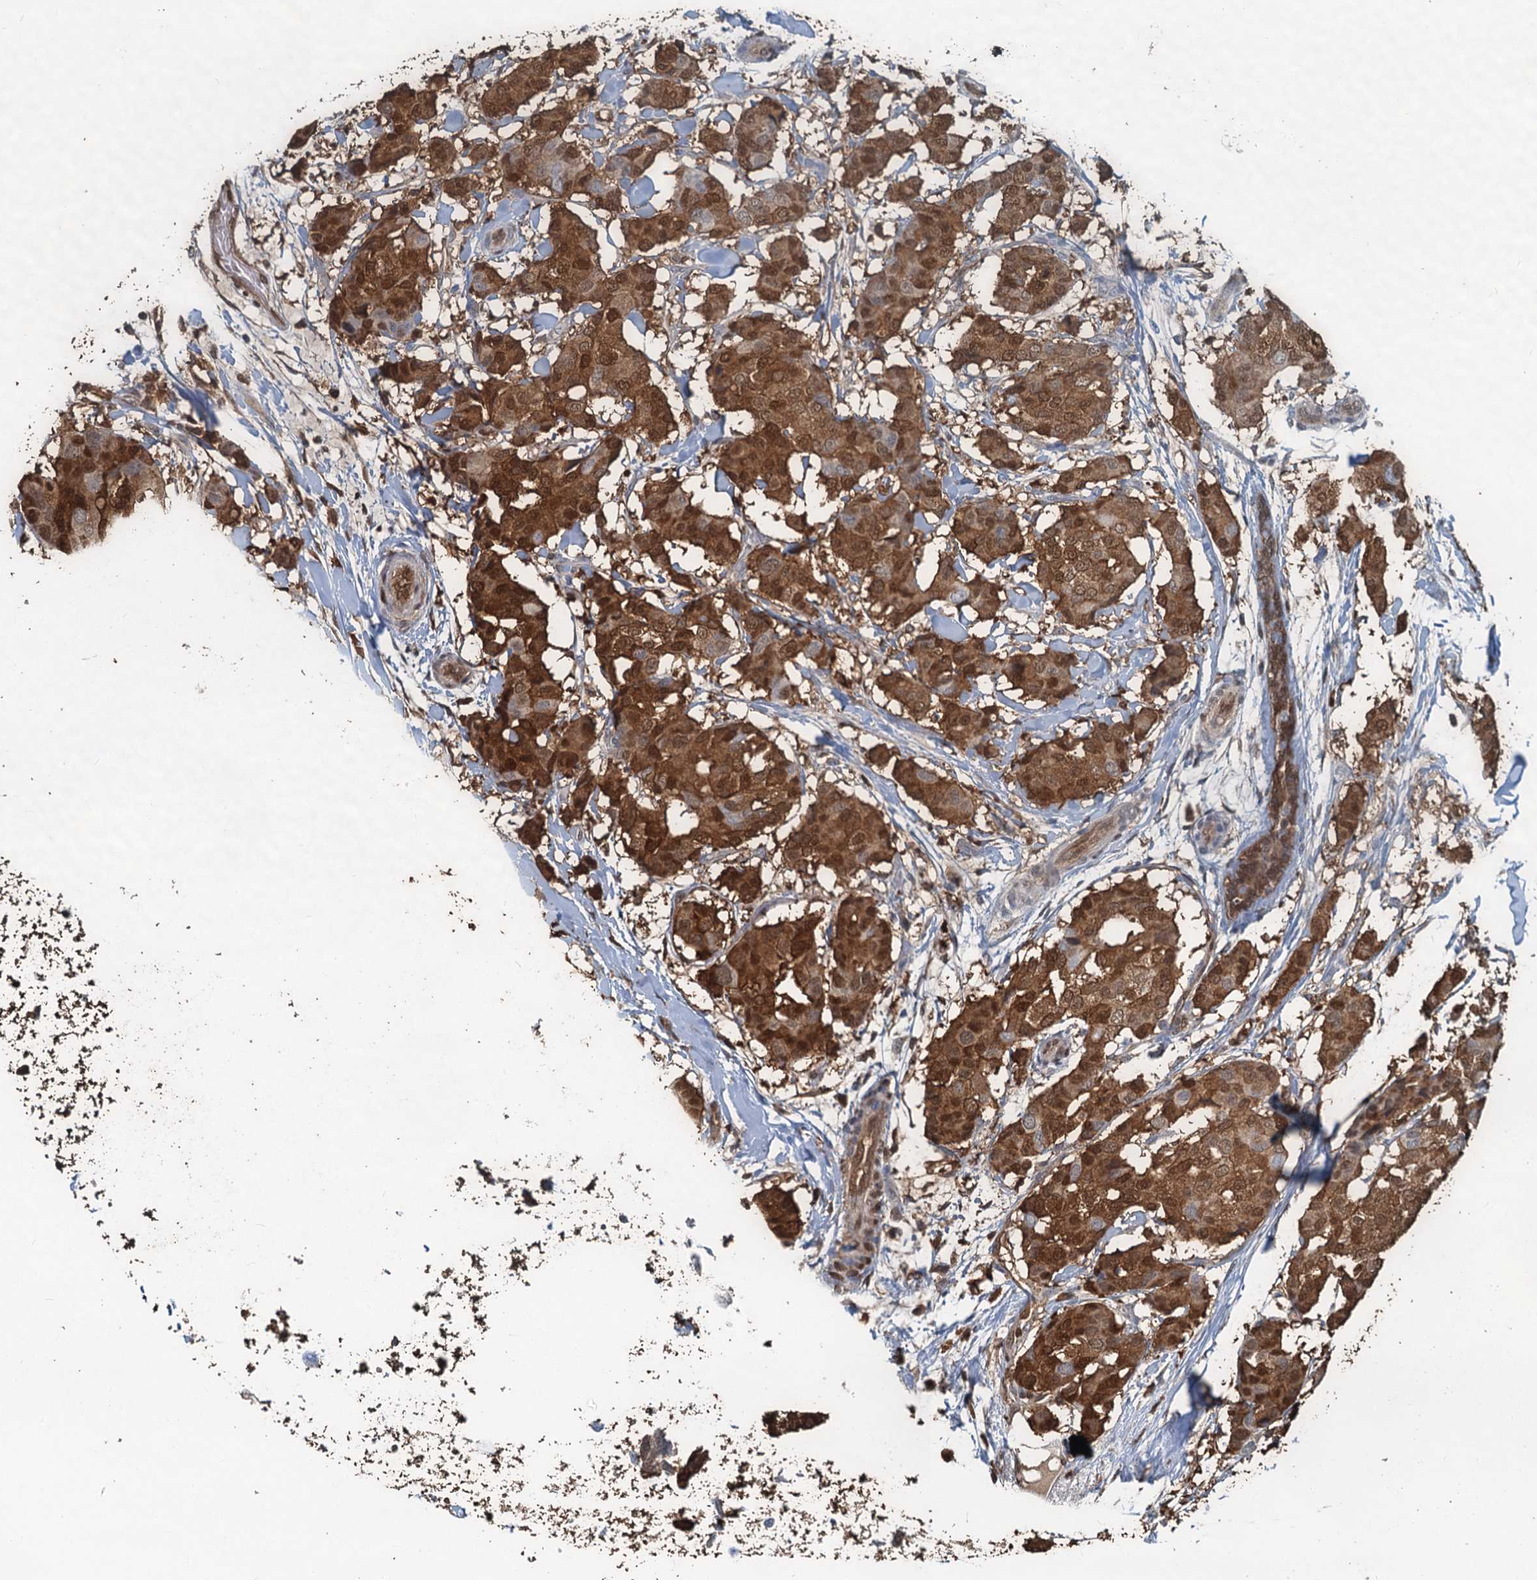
{"staining": {"intensity": "moderate", "quantity": ">75%", "location": "cytoplasmic/membranous,nuclear"}, "tissue": "breast cancer", "cell_type": "Tumor cells", "image_type": "cancer", "snomed": [{"axis": "morphology", "description": "Duct carcinoma"}, {"axis": "topography", "description": "Breast"}], "caption": "A brown stain shows moderate cytoplasmic/membranous and nuclear staining of a protein in human breast cancer (invasive ductal carcinoma) tumor cells.", "gene": "S100A6", "patient": {"sex": "female", "age": 75}}